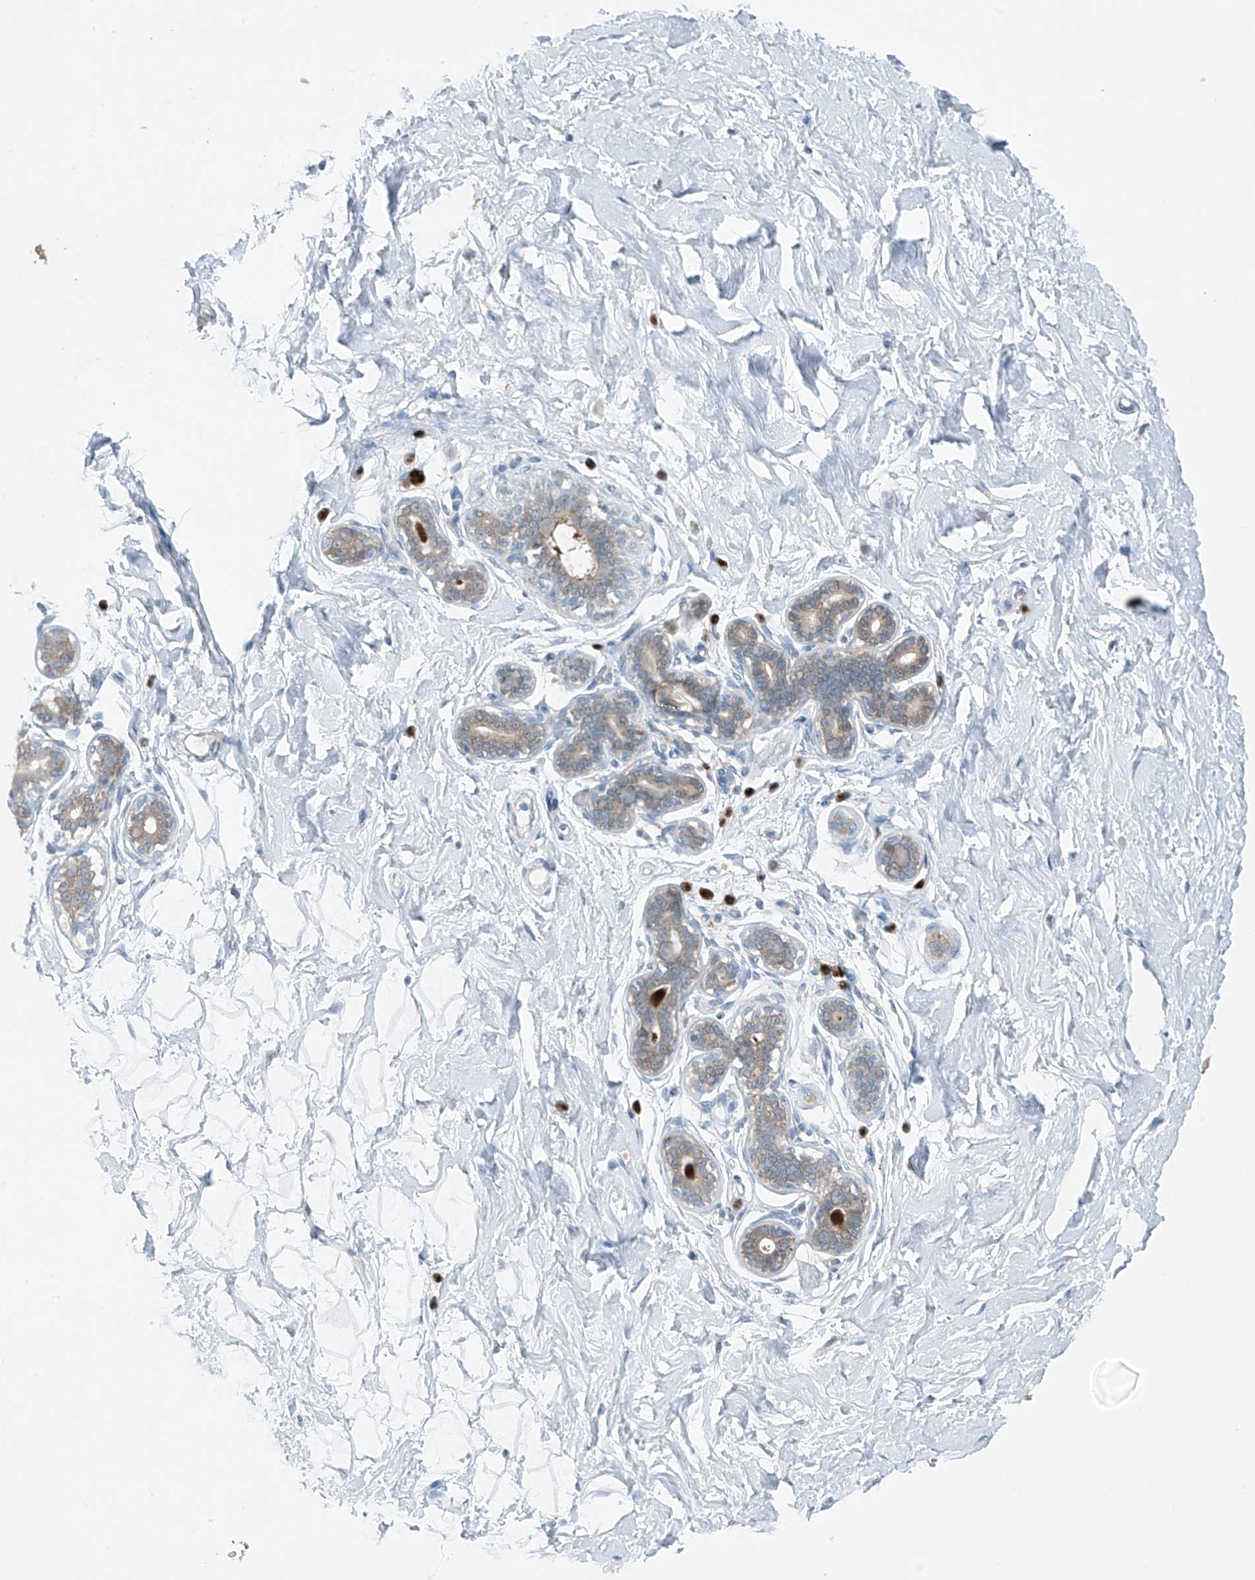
{"staining": {"intensity": "negative", "quantity": "none", "location": "none"}, "tissue": "breast", "cell_type": "Adipocytes", "image_type": "normal", "snomed": [{"axis": "morphology", "description": "Normal tissue, NOS"}, {"axis": "morphology", "description": "Adenoma, NOS"}, {"axis": "topography", "description": "Breast"}], "caption": "IHC histopathology image of unremarkable breast: human breast stained with DAB (3,3'-diaminobenzidine) exhibits no significant protein staining in adipocytes.", "gene": "SLC12A6", "patient": {"sex": "female", "age": 23}}